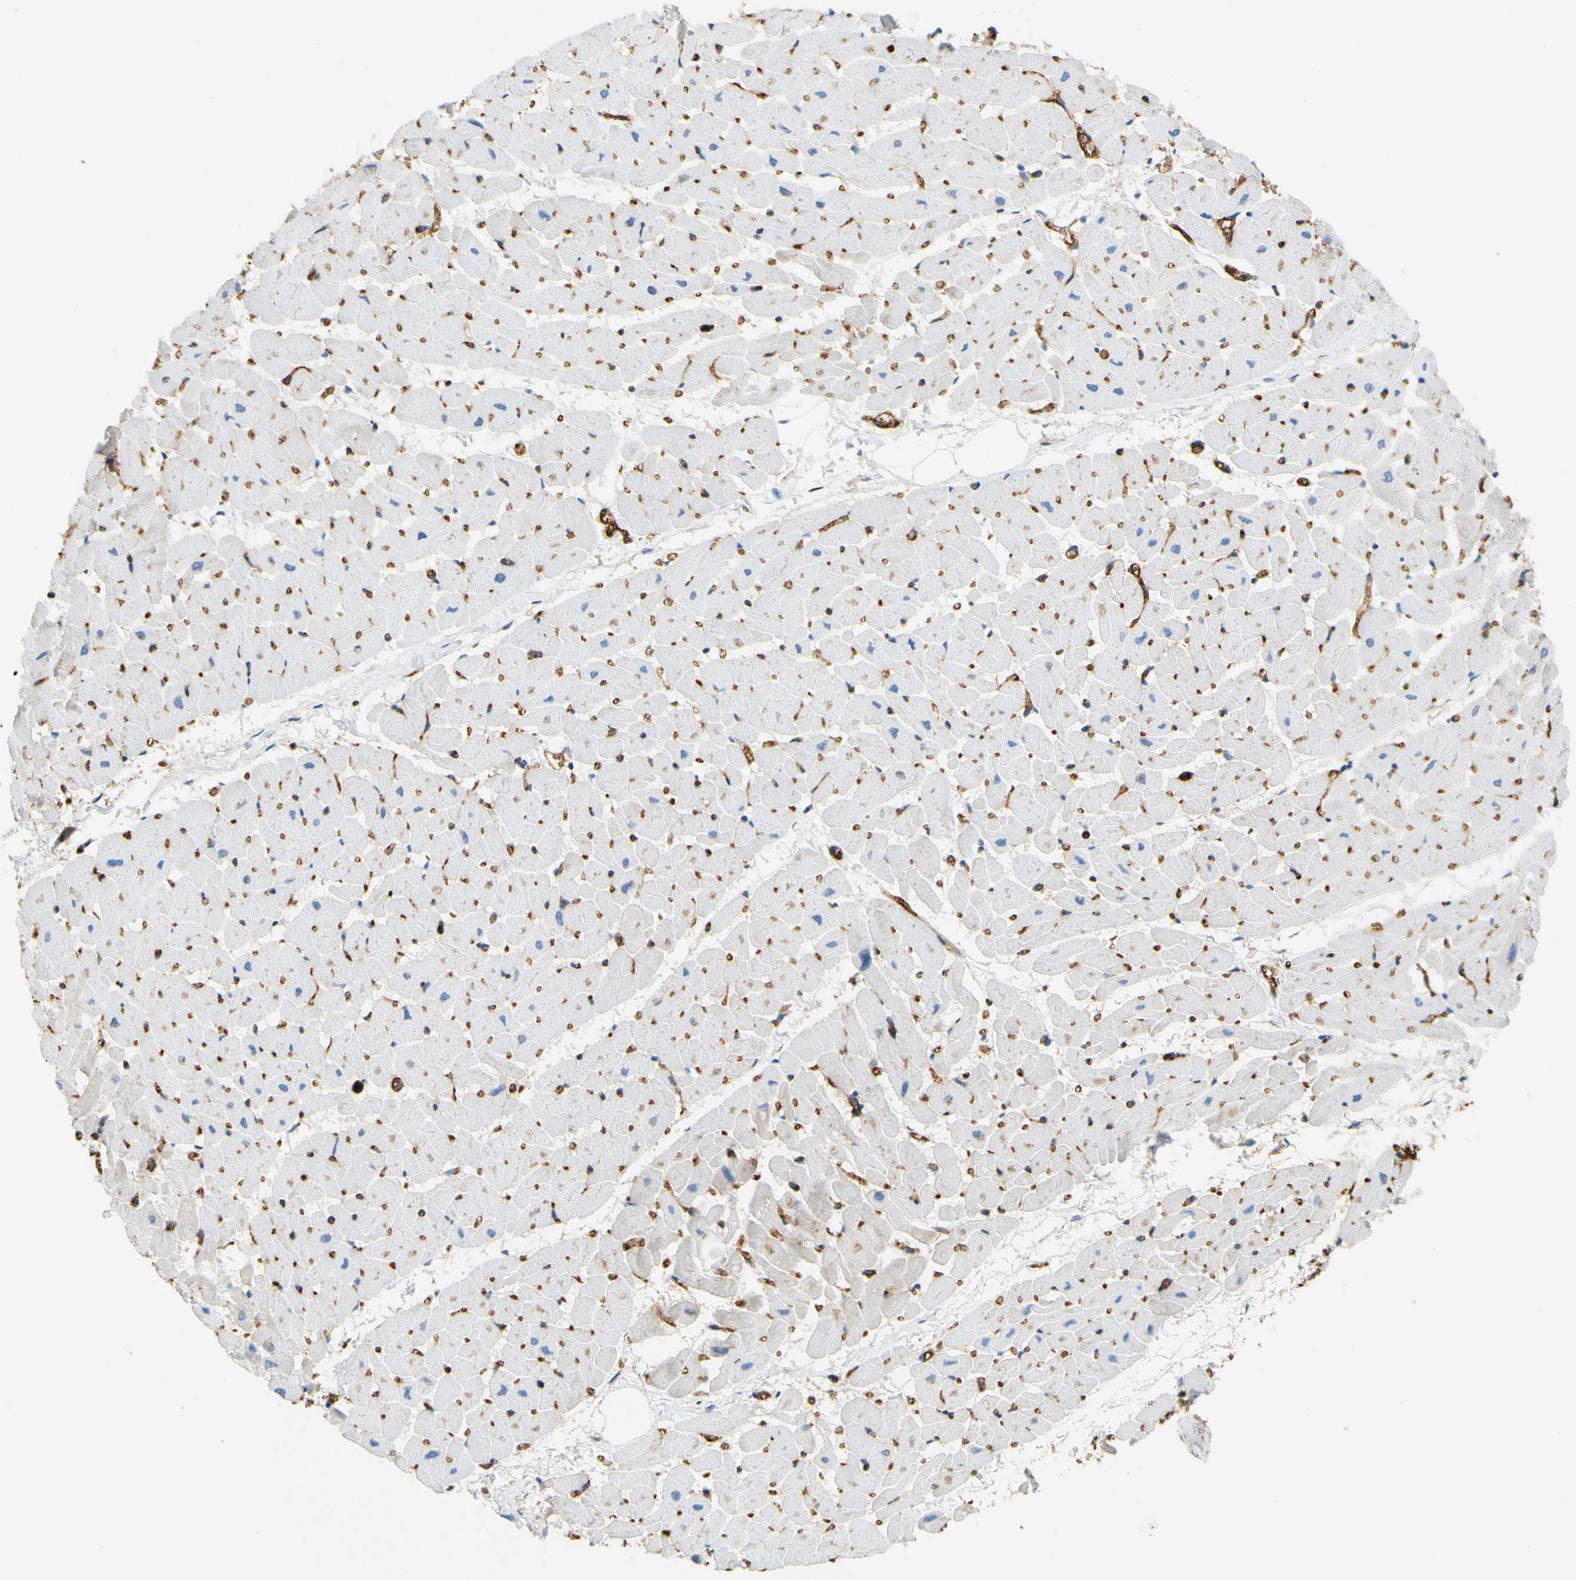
{"staining": {"intensity": "weak", "quantity": "<25%", "location": "cytoplasmic/membranous"}, "tissue": "heart muscle", "cell_type": "Cardiomyocytes", "image_type": "normal", "snomed": [{"axis": "morphology", "description": "Normal tissue, NOS"}, {"axis": "topography", "description": "Heart"}], "caption": "Unremarkable heart muscle was stained to show a protein in brown. There is no significant positivity in cardiomyocytes. The staining is performed using DAB brown chromogen with nuclei counter-stained in using hematoxylin.", "gene": "PLXDC1", "patient": {"sex": "female", "age": 19}}